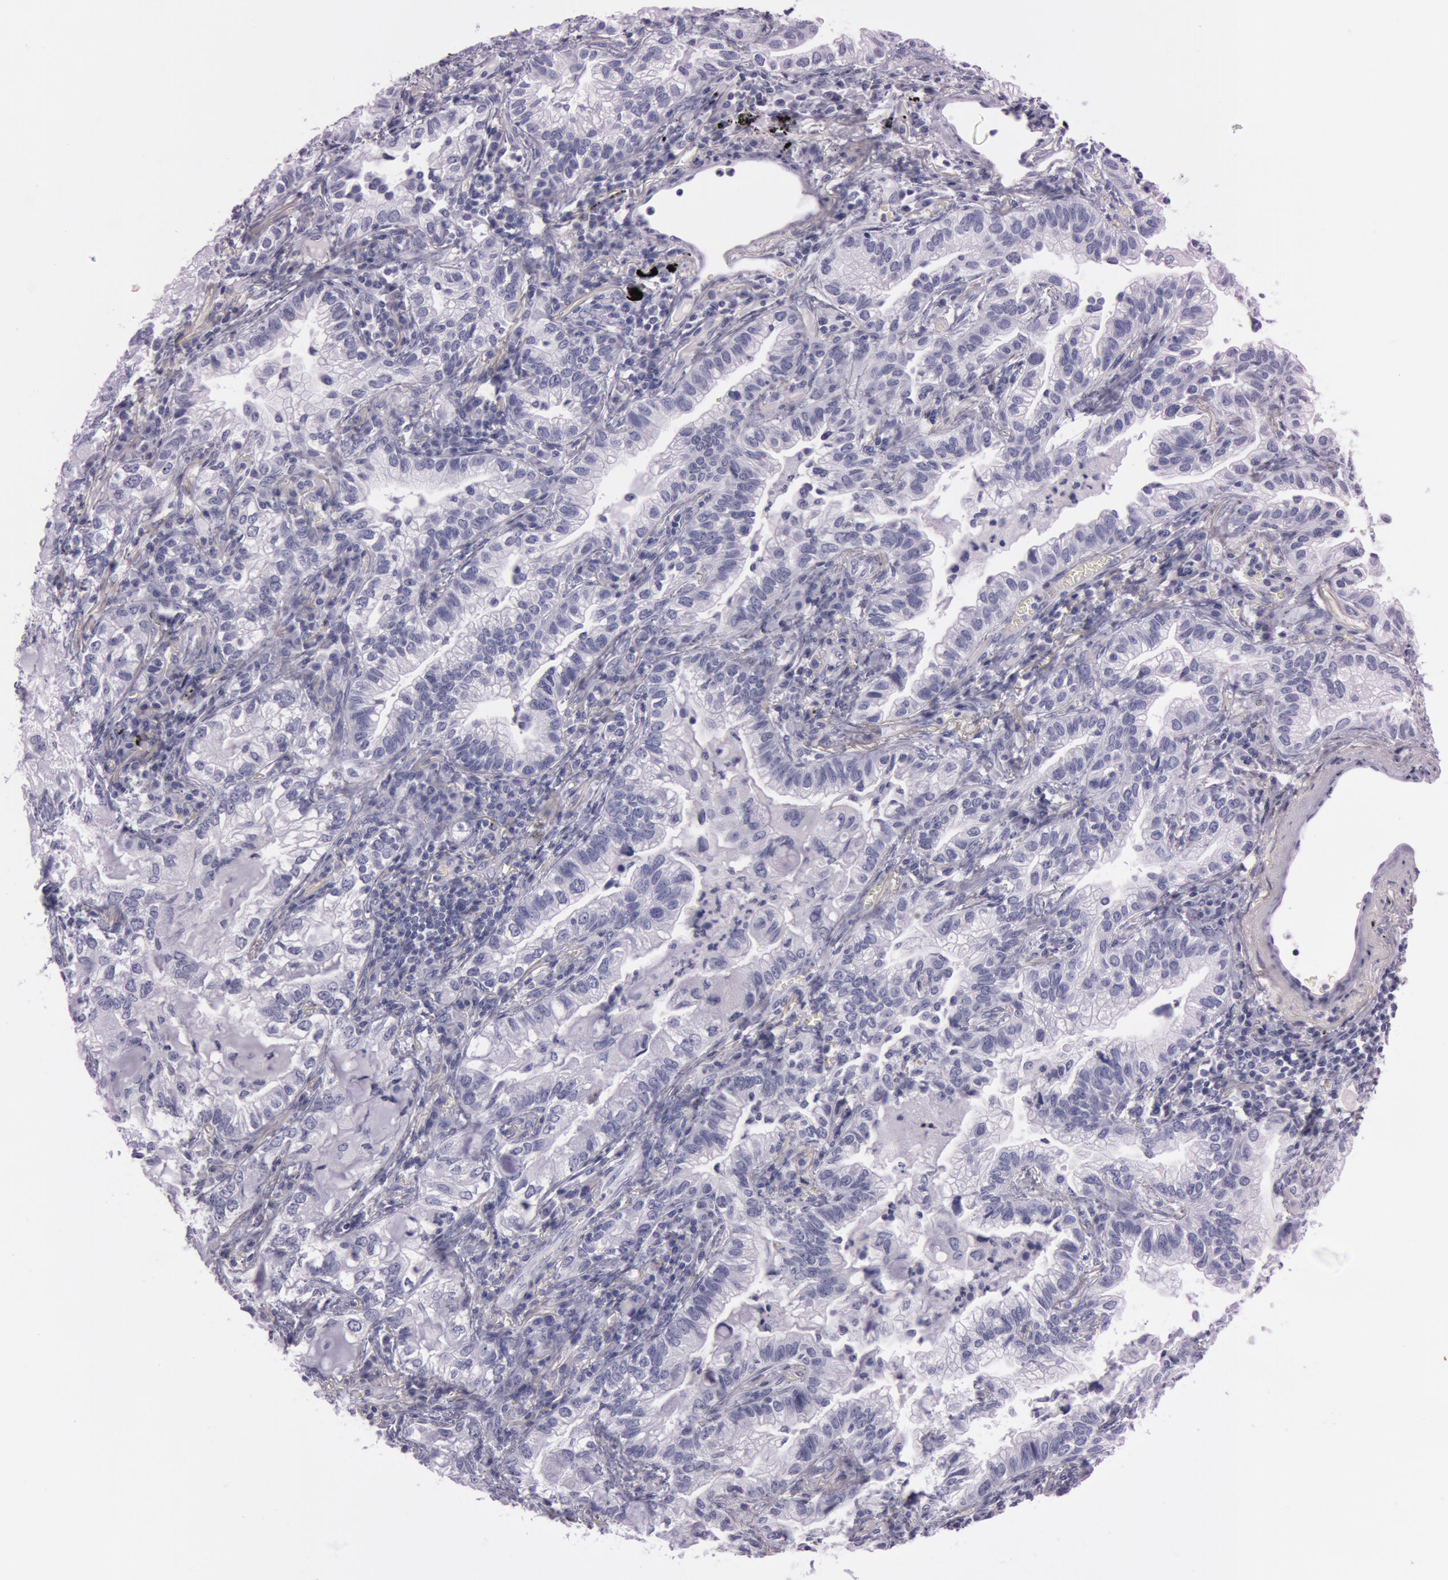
{"staining": {"intensity": "negative", "quantity": "none", "location": "none"}, "tissue": "lung cancer", "cell_type": "Tumor cells", "image_type": "cancer", "snomed": [{"axis": "morphology", "description": "Adenocarcinoma, NOS"}, {"axis": "topography", "description": "Lung"}], "caption": "Human lung cancer stained for a protein using IHC demonstrates no positivity in tumor cells.", "gene": "S100A7", "patient": {"sex": "female", "age": 50}}